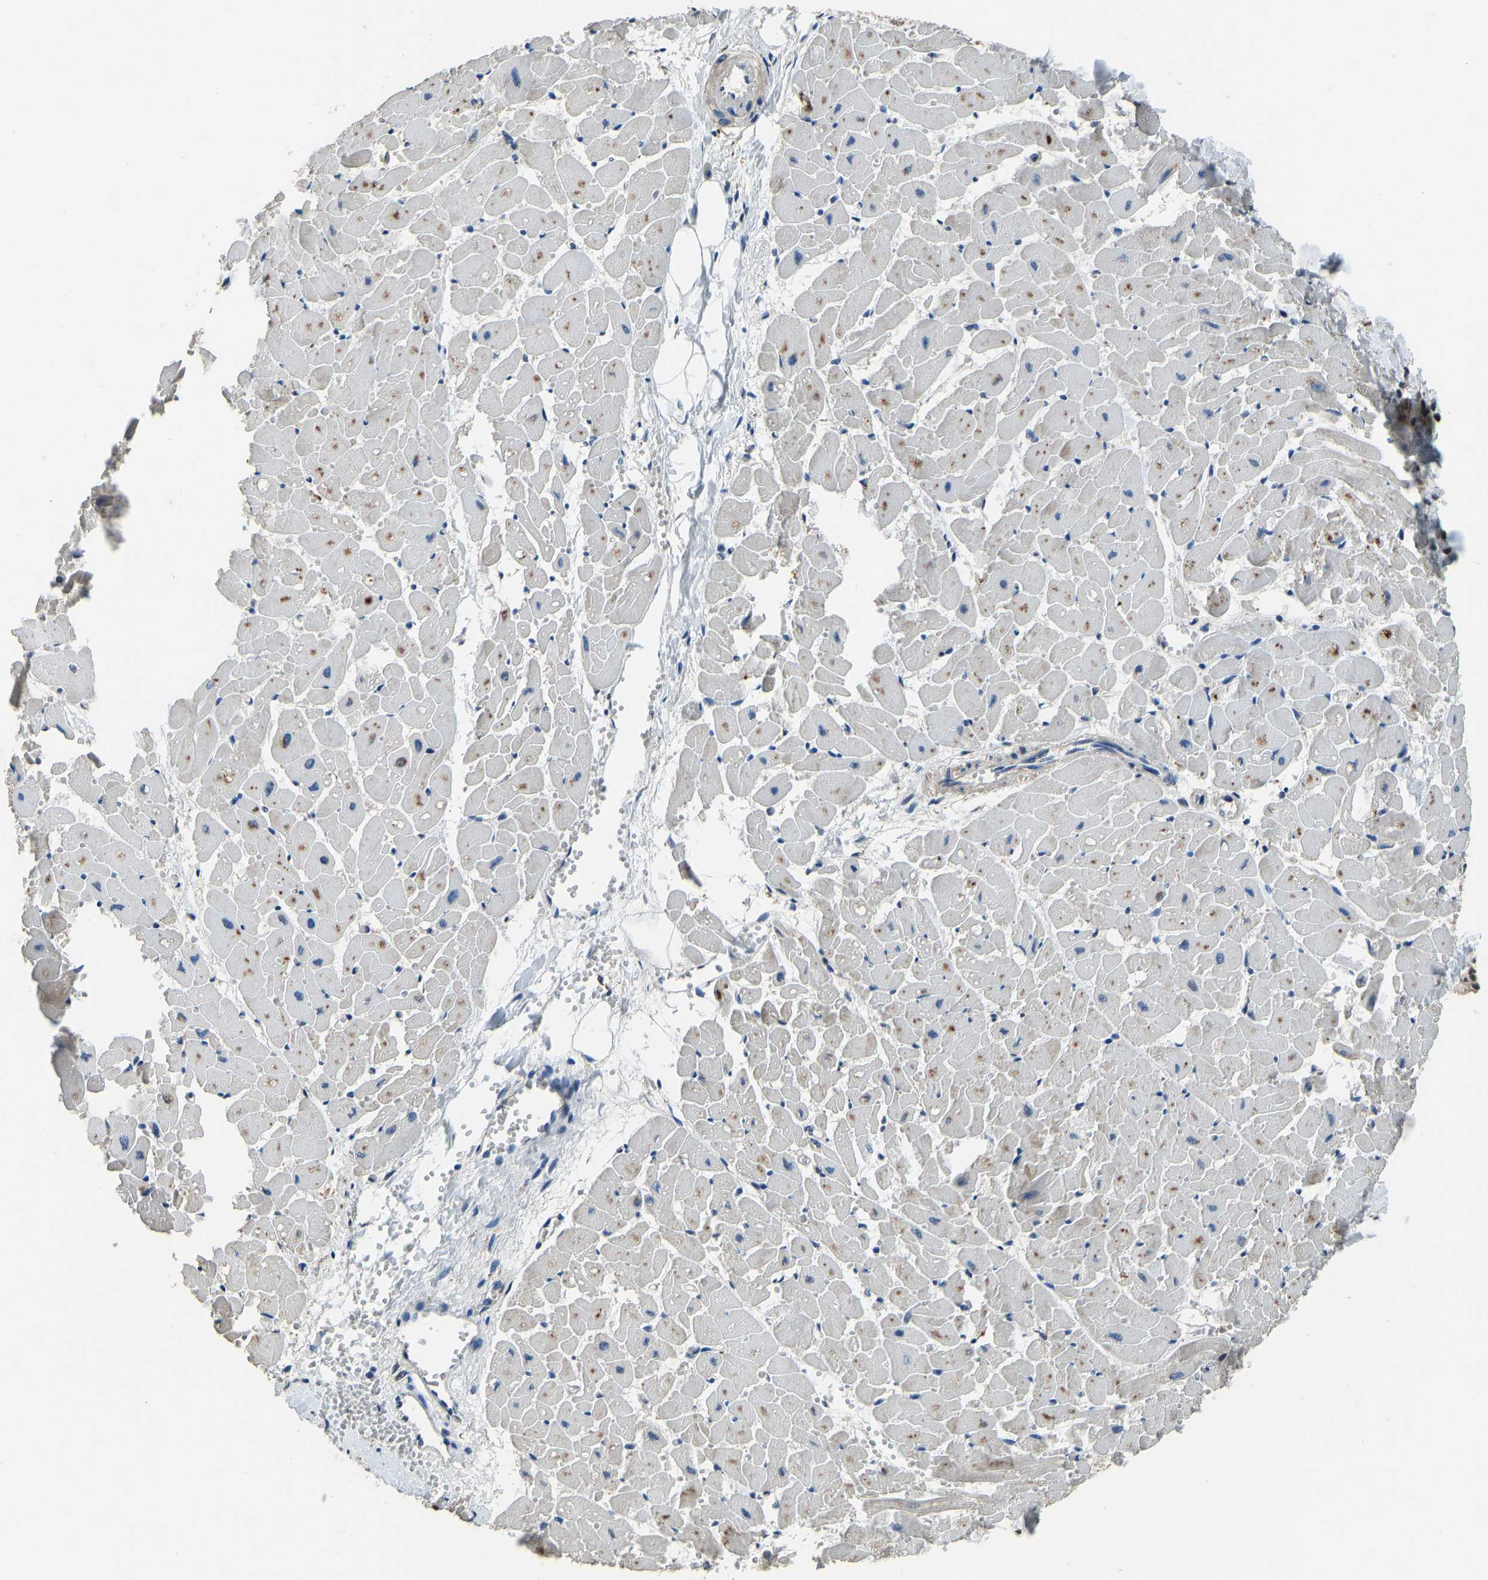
{"staining": {"intensity": "negative", "quantity": "none", "location": "none"}, "tissue": "heart muscle", "cell_type": "Cardiomyocytes", "image_type": "normal", "snomed": [{"axis": "morphology", "description": "Normal tissue, NOS"}, {"axis": "topography", "description": "Heart"}], "caption": "This image is of benign heart muscle stained with immunohistochemistry (IHC) to label a protein in brown with the nuclei are counter-stained blue. There is no staining in cardiomyocytes.", "gene": "TOX4", "patient": {"sex": "female", "age": 19}}